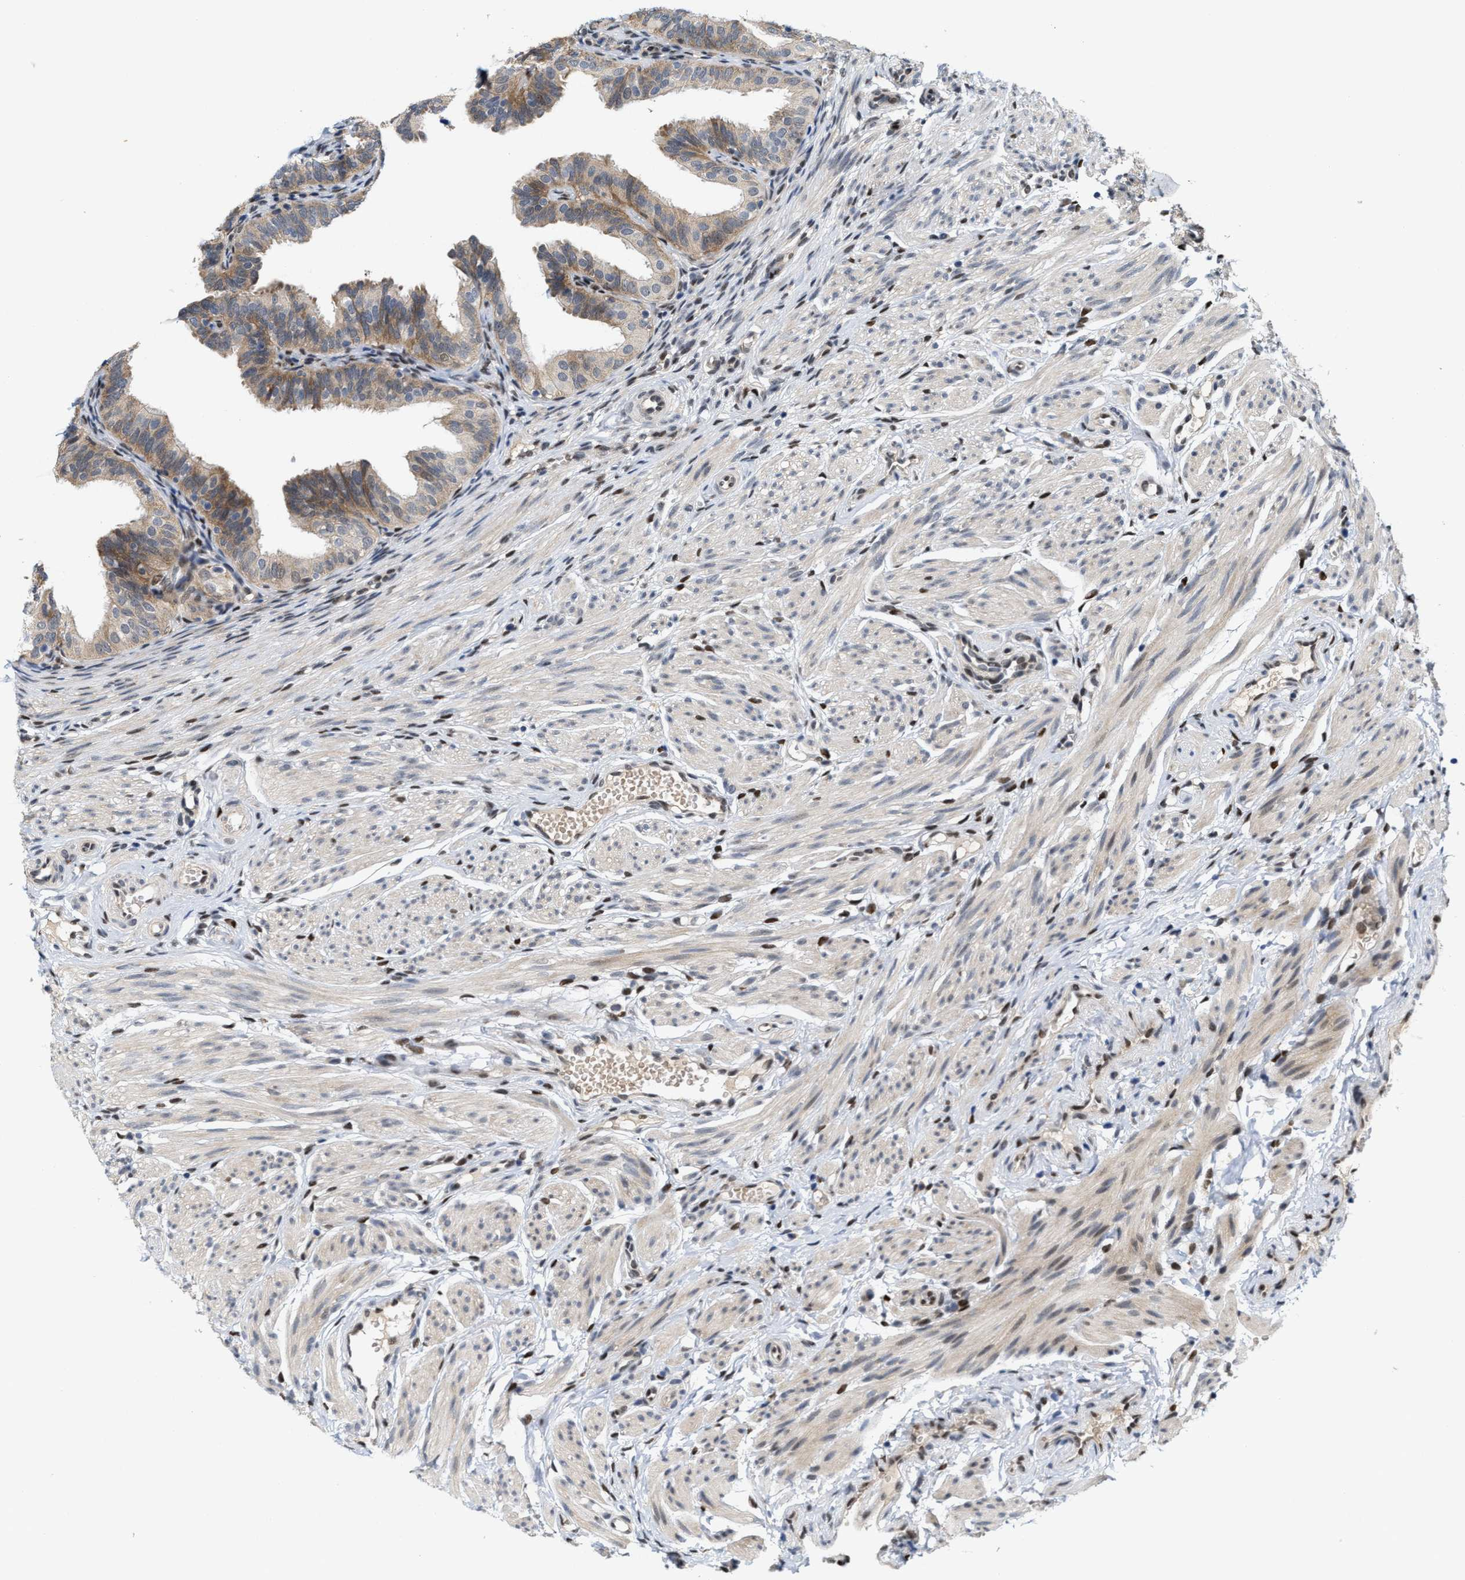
{"staining": {"intensity": "weak", "quantity": "25%-75%", "location": "cytoplasmic/membranous"}, "tissue": "fallopian tube", "cell_type": "Glandular cells", "image_type": "normal", "snomed": [{"axis": "morphology", "description": "Normal tissue, NOS"}, {"axis": "topography", "description": "Fallopian tube"}], "caption": "An IHC micrograph of unremarkable tissue is shown. Protein staining in brown labels weak cytoplasmic/membranous positivity in fallopian tube within glandular cells. The staining is performed using DAB (3,3'-diaminobenzidine) brown chromogen to label protein expression. The nuclei are counter-stained blue using hematoxylin.", "gene": "TCF4", "patient": {"sex": "female", "age": 35}}